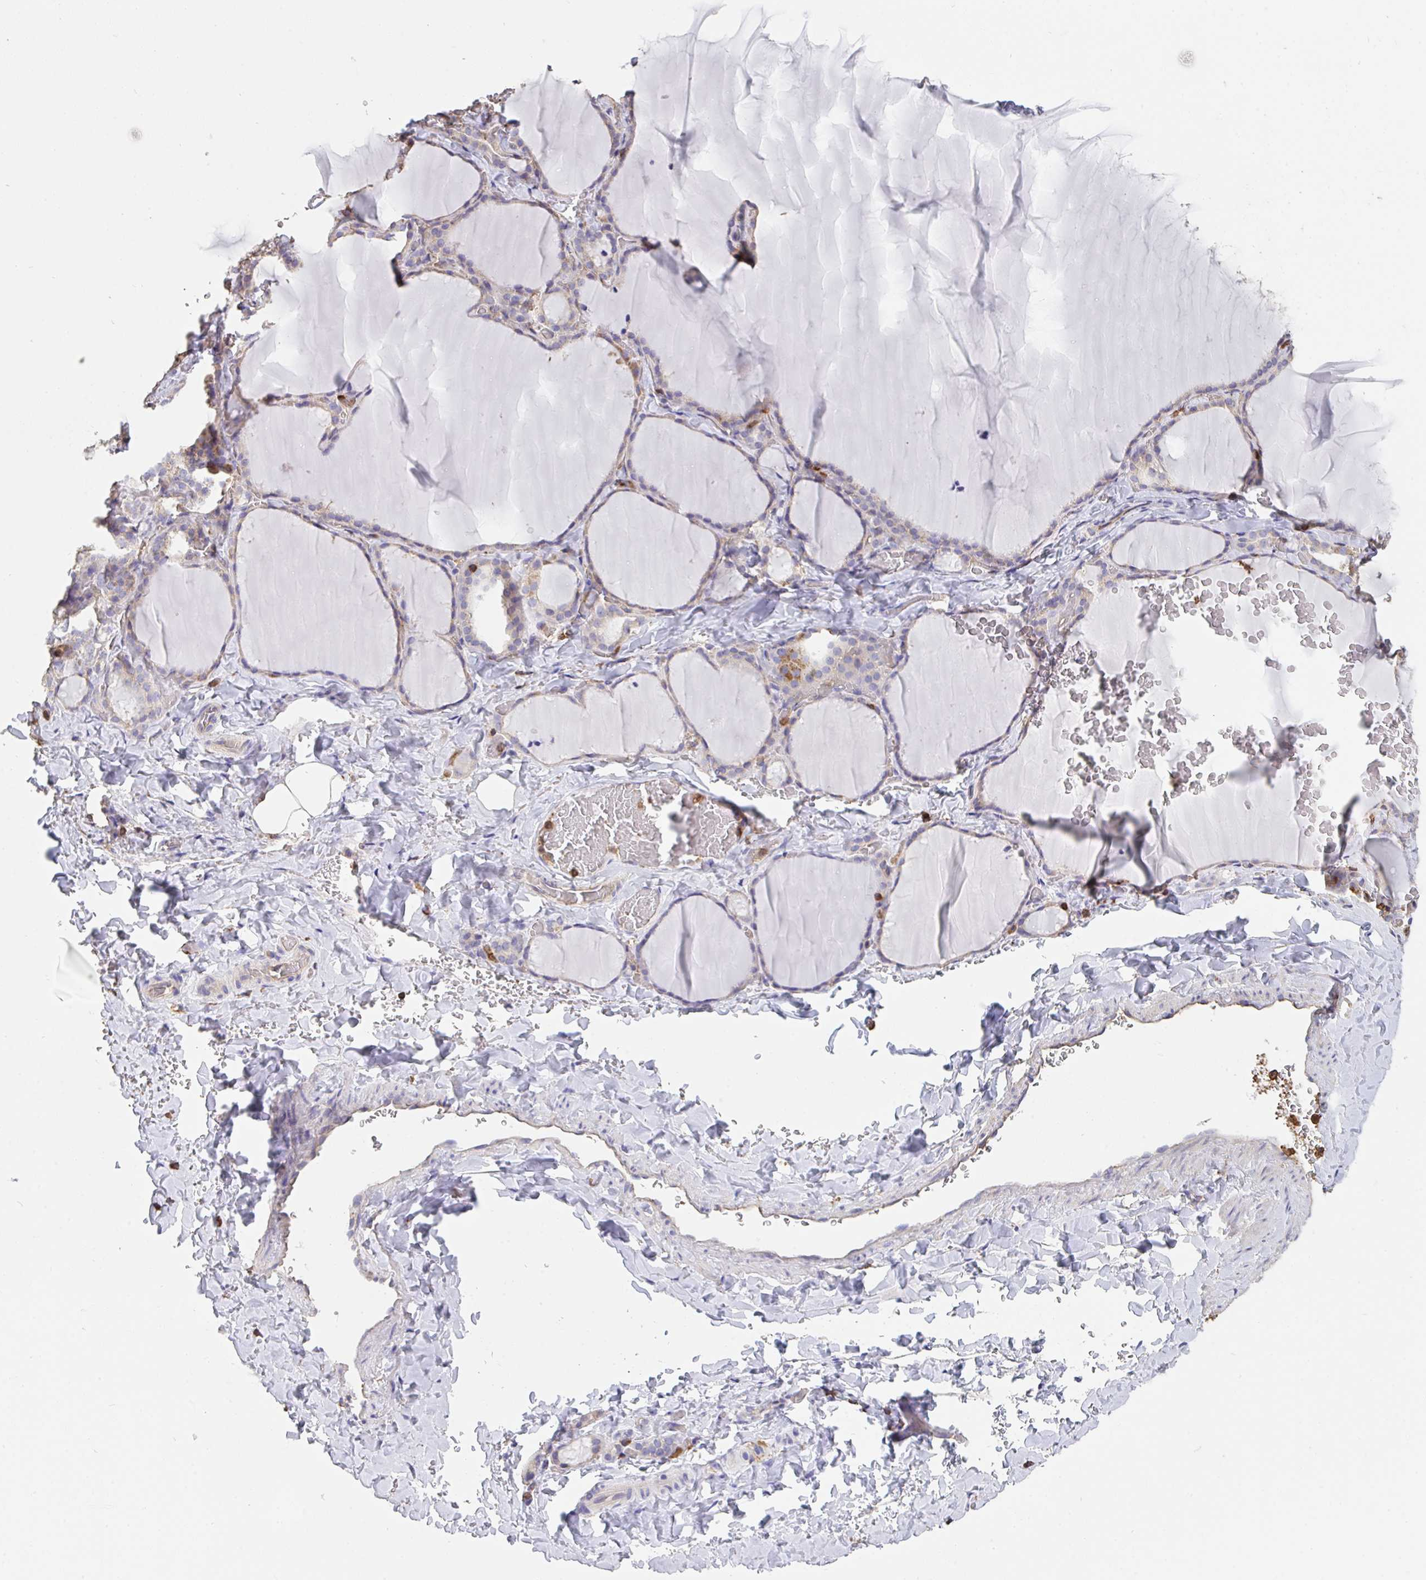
{"staining": {"intensity": "weak", "quantity": "25%-75%", "location": "cytoplasmic/membranous"}, "tissue": "thyroid gland", "cell_type": "Glandular cells", "image_type": "normal", "snomed": [{"axis": "morphology", "description": "Normal tissue, NOS"}, {"axis": "topography", "description": "Thyroid gland"}], "caption": "Thyroid gland stained with a brown dye reveals weak cytoplasmic/membranous positive positivity in about 25%-75% of glandular cells.", "gene": "CFL1", "patient": {"sex": "female", "age": 22}}